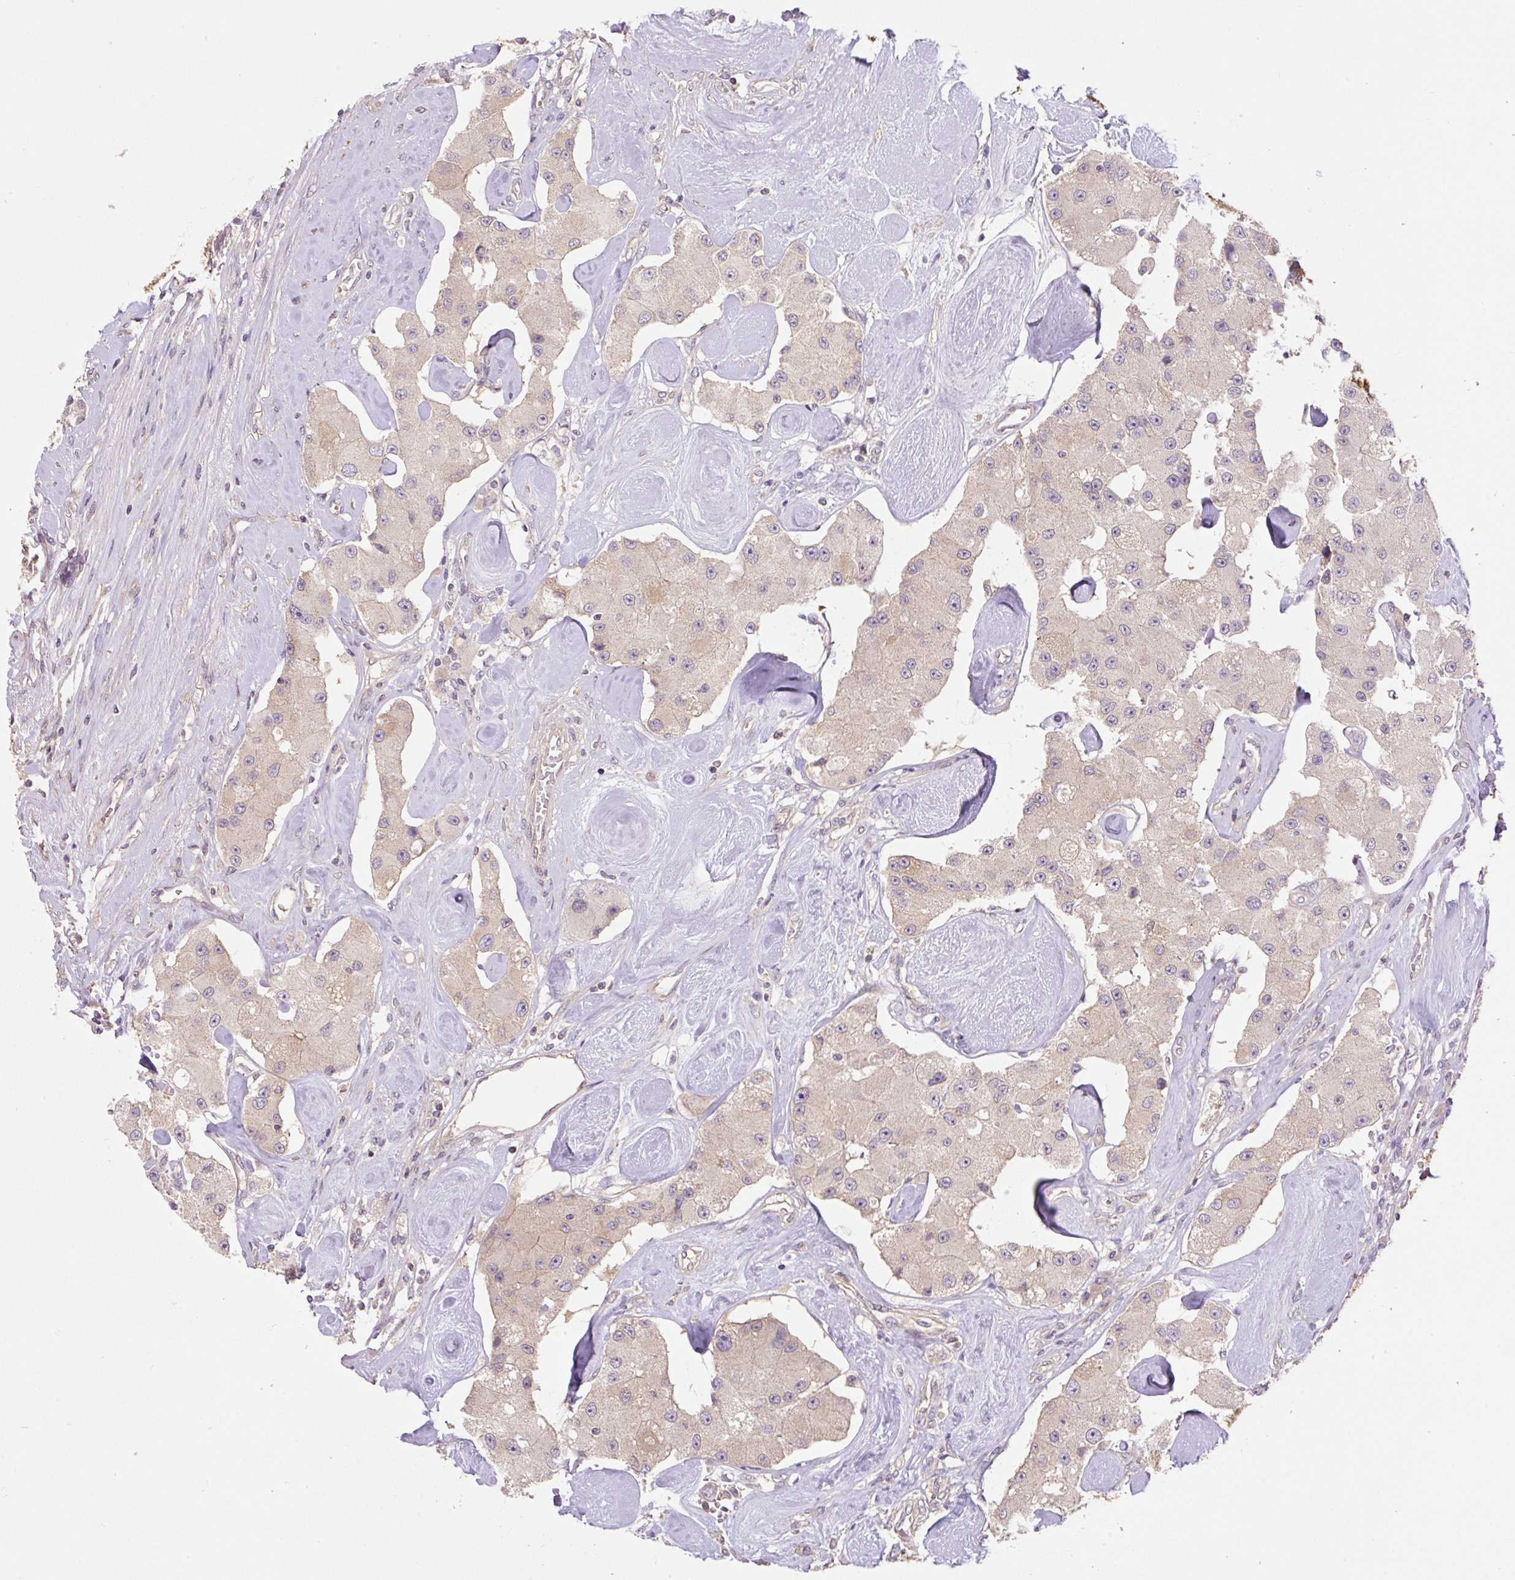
{"staining": {"intensity": "weak", "quantity": ">75%", "location": "cytoplasmic/membranous"}, "tissue": "carcinoid", "cell_type": "Tumor cells", "image_type": "cancer", "snomed": [{"axis": "morphology", "description": "Carcinoid, malignant, NOS"}, {"axis": "topography", "description": "Pancreas"}], "caption": "Protein staining reveals weak cytoplasmic/membranous staining in about >75% of tumor cells in carcinoid. The protein is stained brown, and the nuclei are stained in blue (DAB IHC with brightfield microscopy, high magnification).", "gene": "COX8A", "patient": {"sex": "male", "age": 41}}